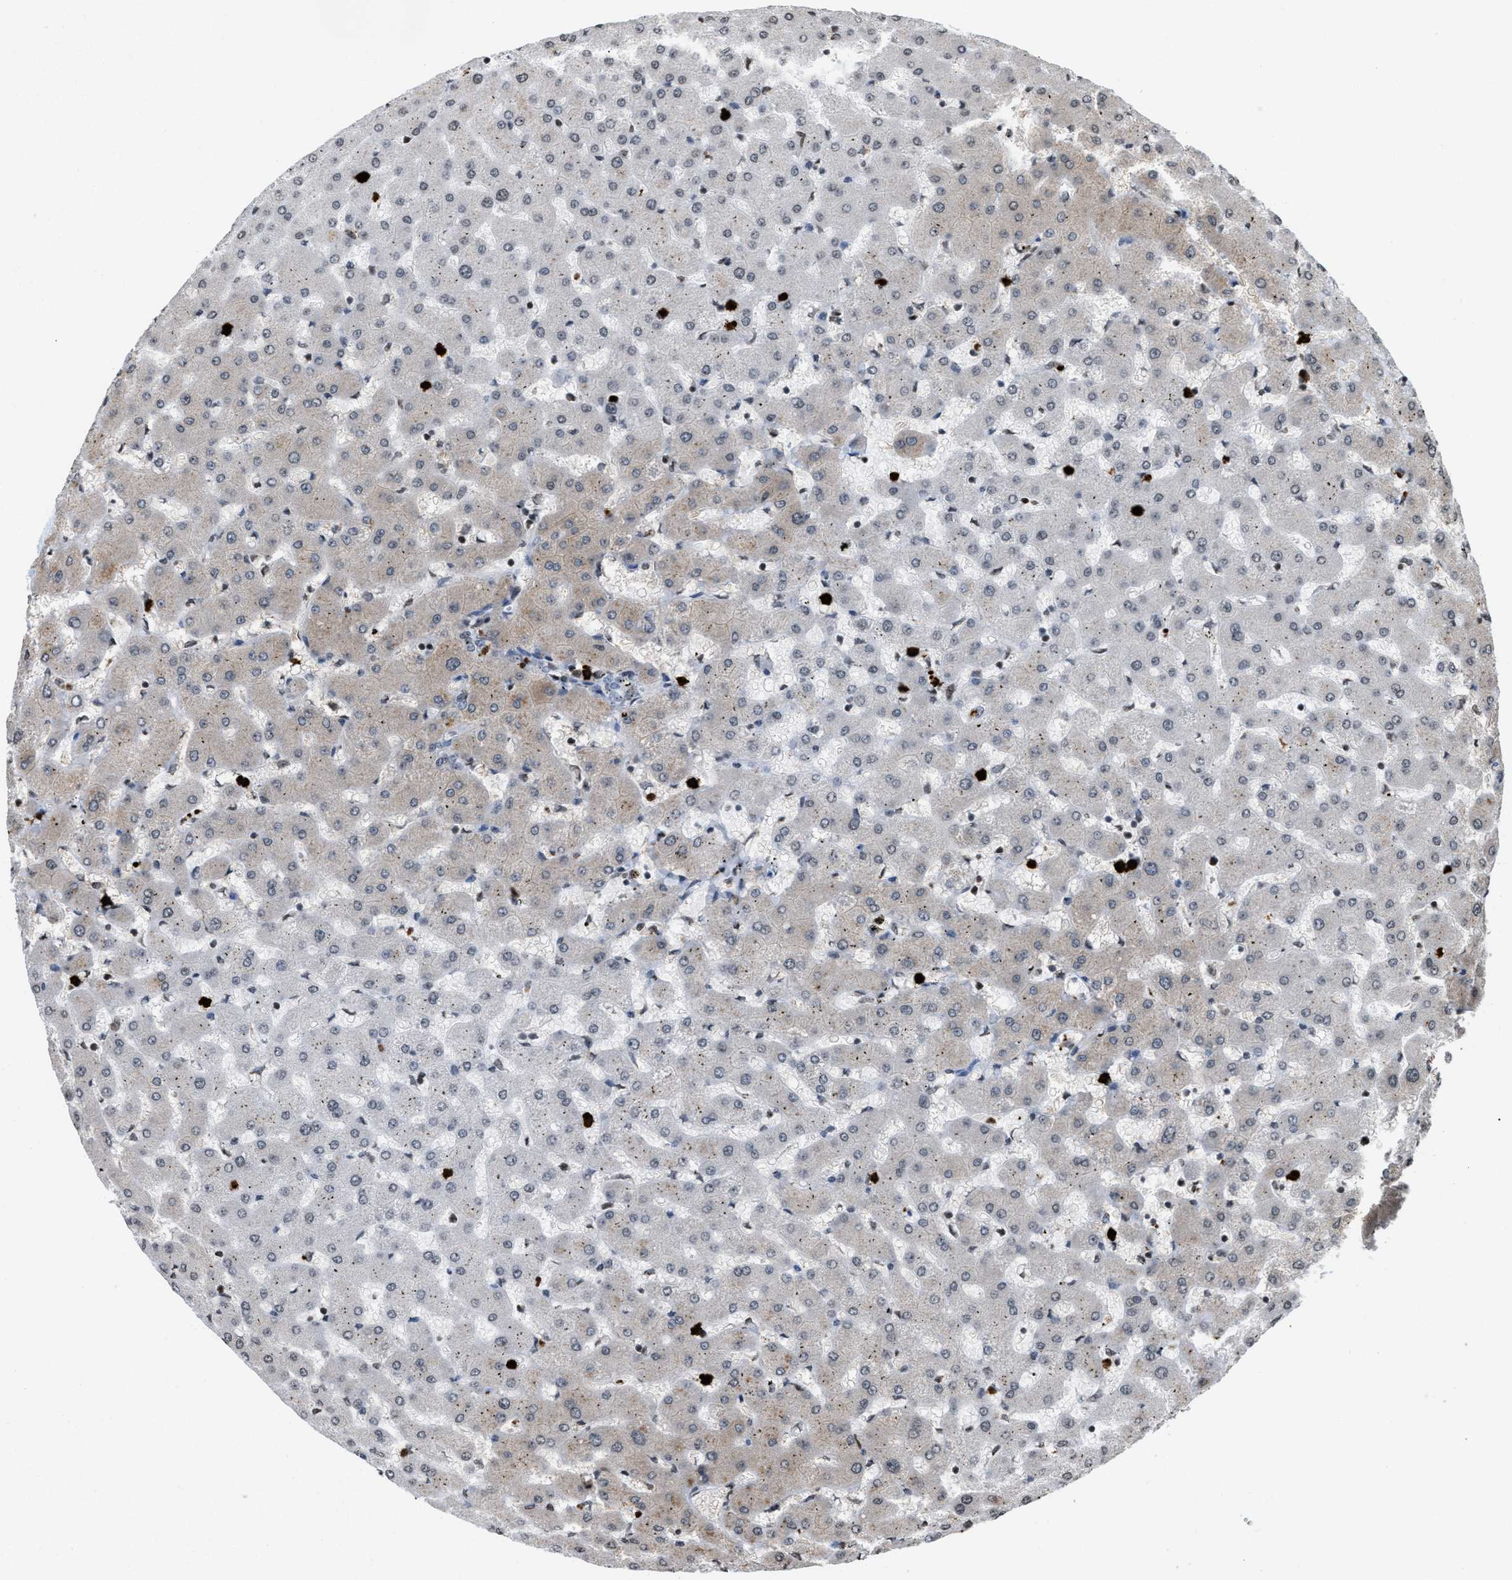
{"staining": {"intensity": "negative", "quantity": "none", "location": "none"}, "tissue": "liver", "cell_type": "Cholangiocytes", "image_type": "normal", "snomed": [{"axis": "morphology", "description": "Normal tissue, NOS"}, {"axis": "topography", "description": "Liver"}], "caption": "An immunohistochemistry (IHC) histopathology image of unremarkable liver is shown. There is no staining in cholangiocytes of liver.", "gene": "PRUNE2", "patient": {"sex": "female", "age": 63}}